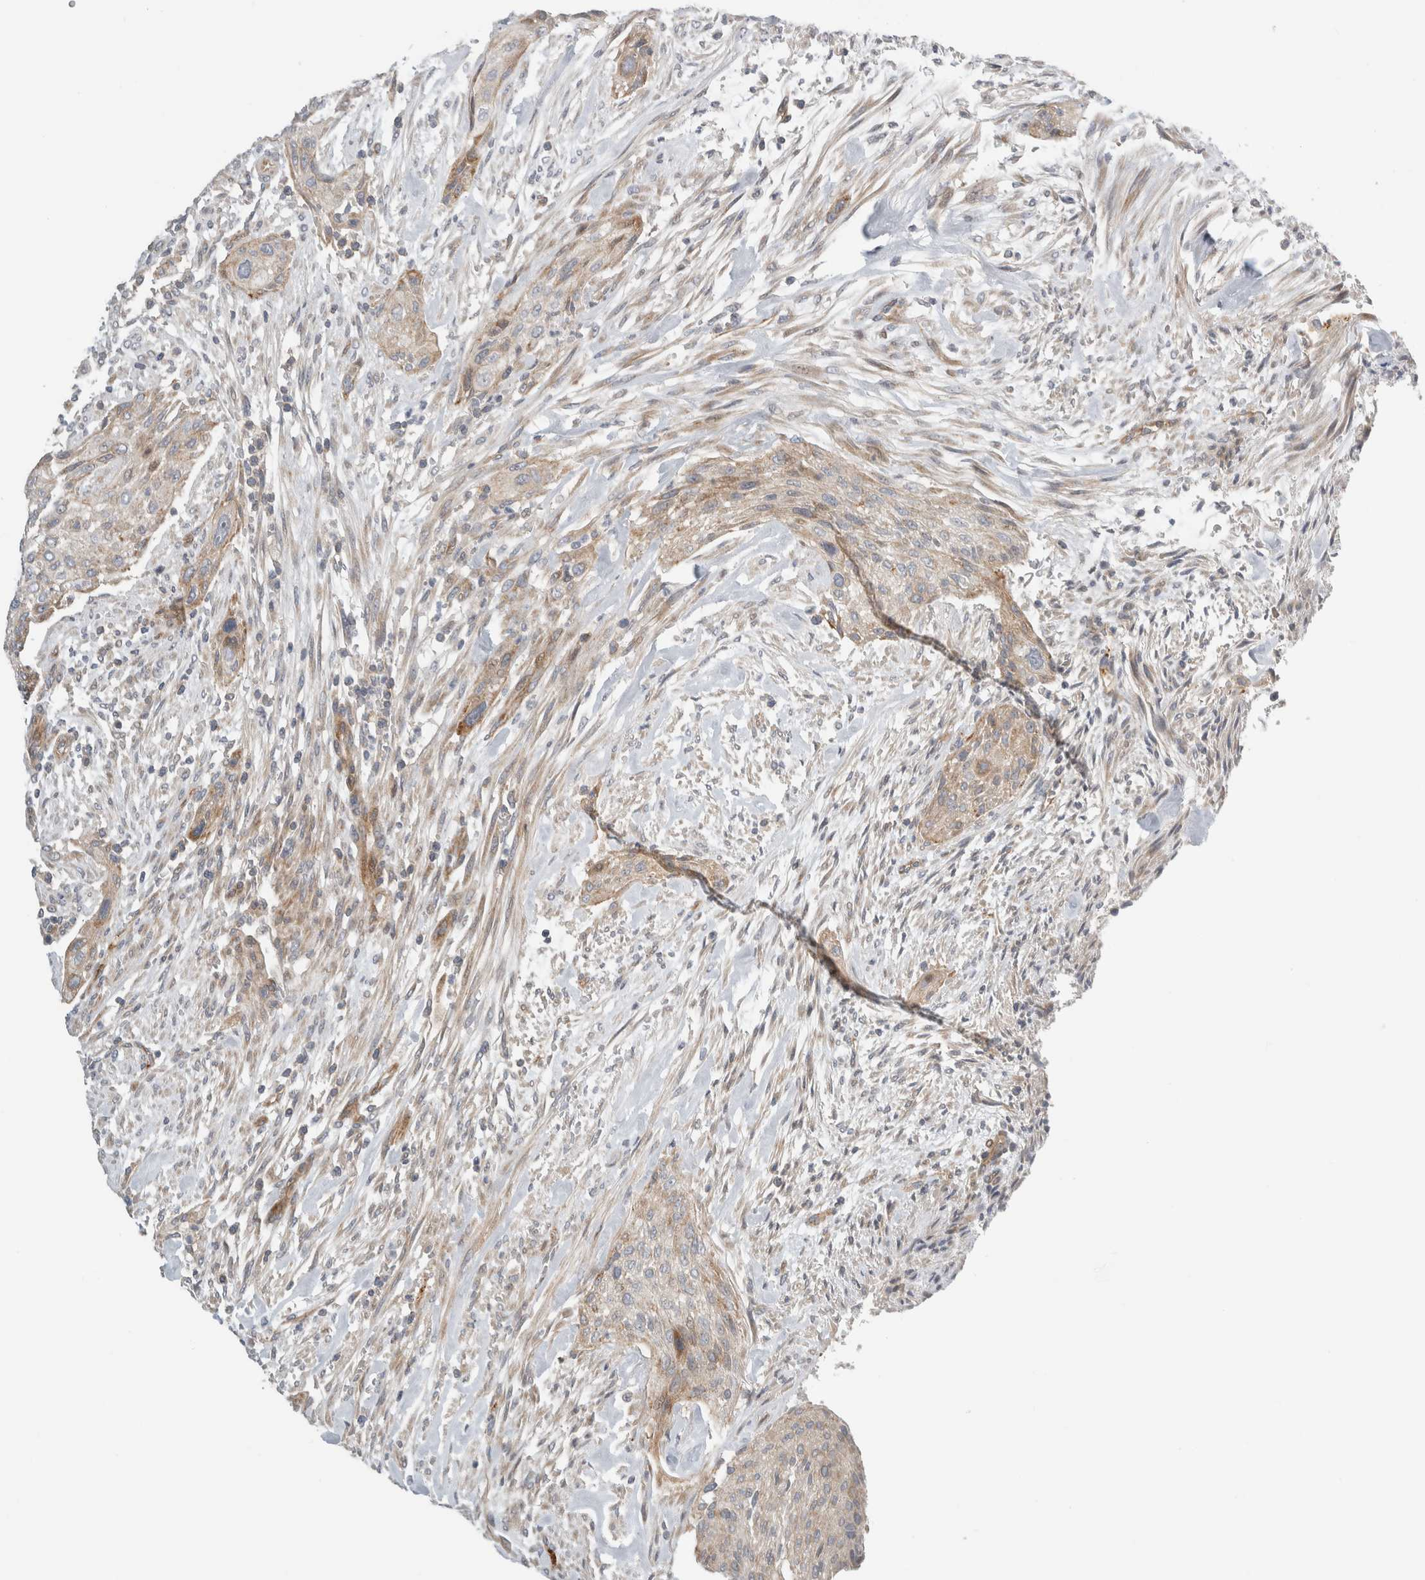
{"staining": {"intensity": "weak", "quantity": ">75%", "location": "cytoplasmic/membranous"}, "tissue": "urothelial cancer", "cell_type": "Tumor cells", "image_type": "cancer", "snomed": [{"axis": "morphology", "description": "Urothelial carcinoma, Low grade"}, {"axis": "morphology", "description": "Urothelial carcinoma, High grade"}, {"axis": "topography", "description": "Urinary bladder"}], "caption": "Protein analysis of high-grade urothelial carcinoma tissue reveals weak cytoplasmic/membranous expression in about >75% of tumor cells.", "gene": "KPNA5", "patient": {"sex": "male", "age": 35}}